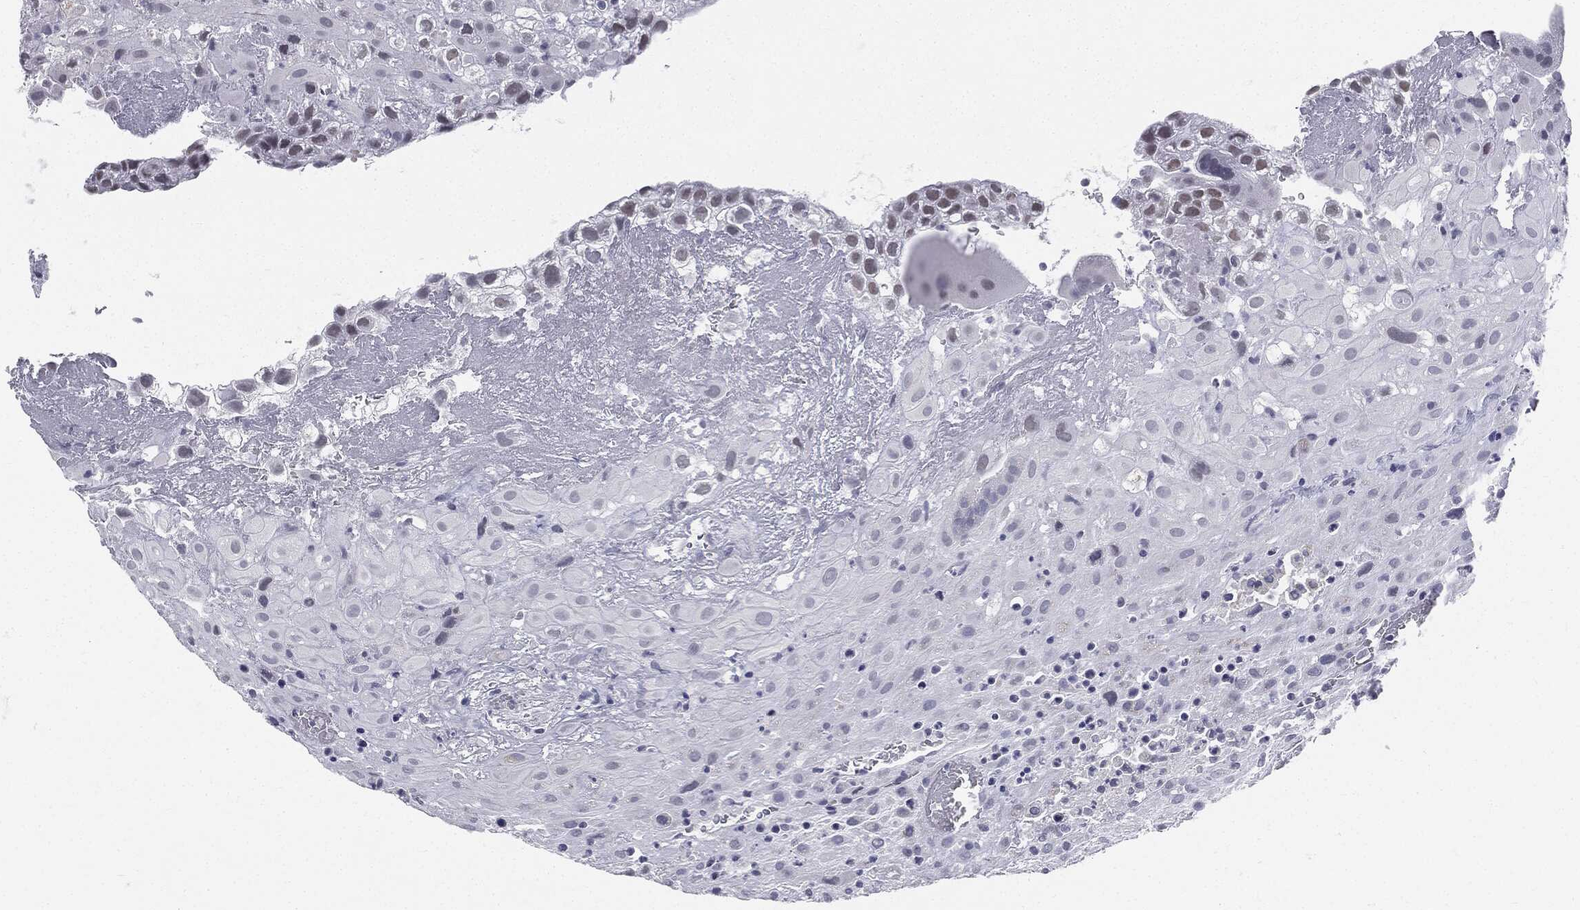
{"staining": {"intensity": "negative", "quantity": "none", "location": "none"}, "tissue": "placenta", "cell_type": "Decidual cells", "image_type": "normal", "snomed": [{"axis": "morphology", "description": "Normal tissue, NOS"}, {"axis": "topography", "description": "Placenta"}], "caption": "Photomicrograph shows no significant protein staining in decidual cells of benign placenta. Brightfield microscopy of immunohistochemistry (IHC) stained with DAB (3,3'-diaminobenzidine) (brown) and hematoxylin (blue), captured at high magnification.", "gene": "MLLT10", "patient": {"sex": "female", "age": 19}}